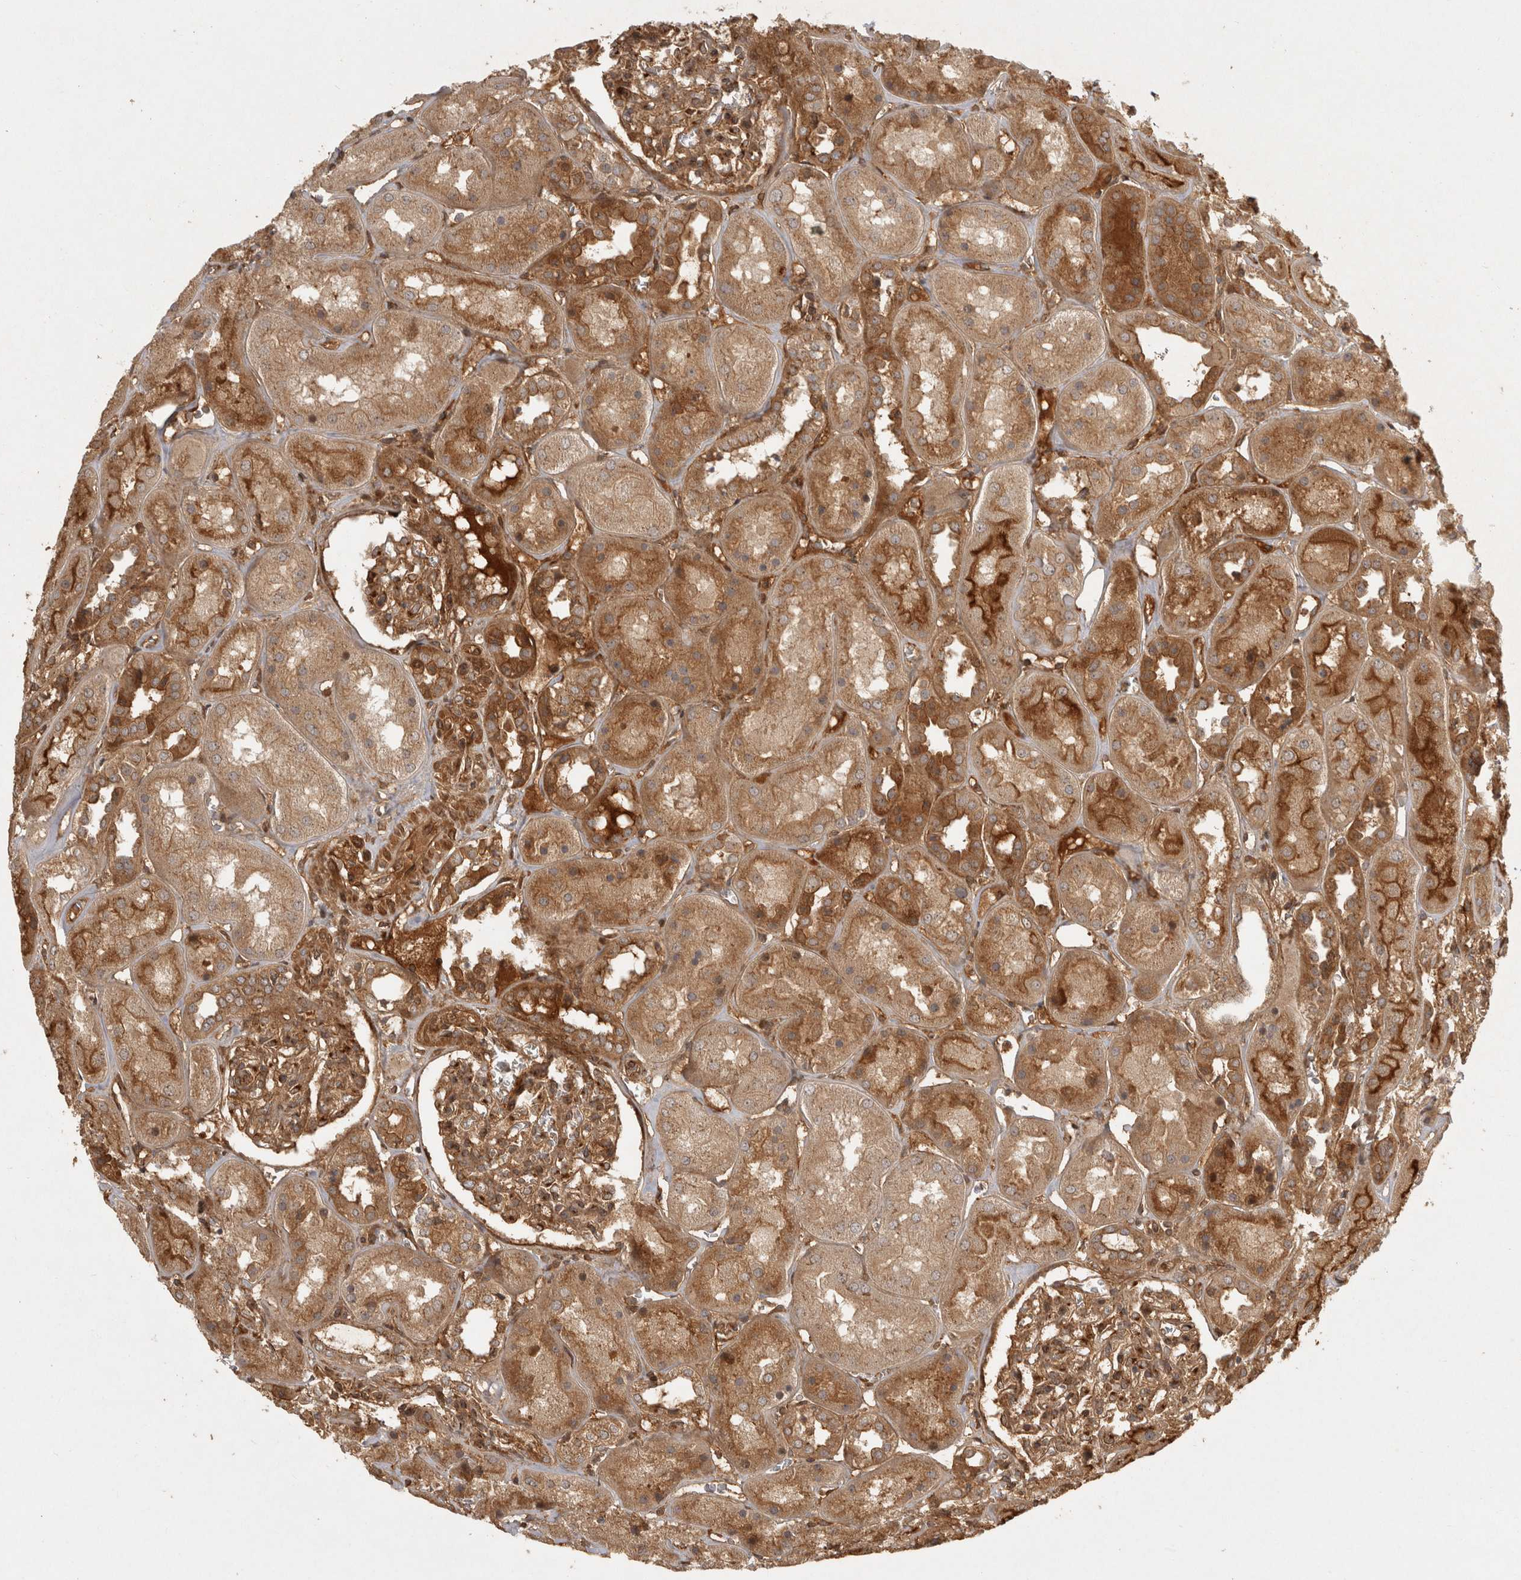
{"staining": {"intensity": "moderate", "quantity": ">75%", "location": "cytoplasmic/membranous"}, "tissue": "kidney", "cell_type": "Cells in glomeruli", "image_type": "normal", "snomed": [{"axis": "morphology", "description": "Normal tissue, NOS"}, {"axis": "topography", "description": "Kidney"}], "caption": "This is an image of immunohistochemistry staining of unremarkable kidney, which shows moderate expression in the cytoplasmic/membranous of cells in glomeruli.", "gene": "CAMSAP2", "patient": {"sex": "male", "age": 70}}